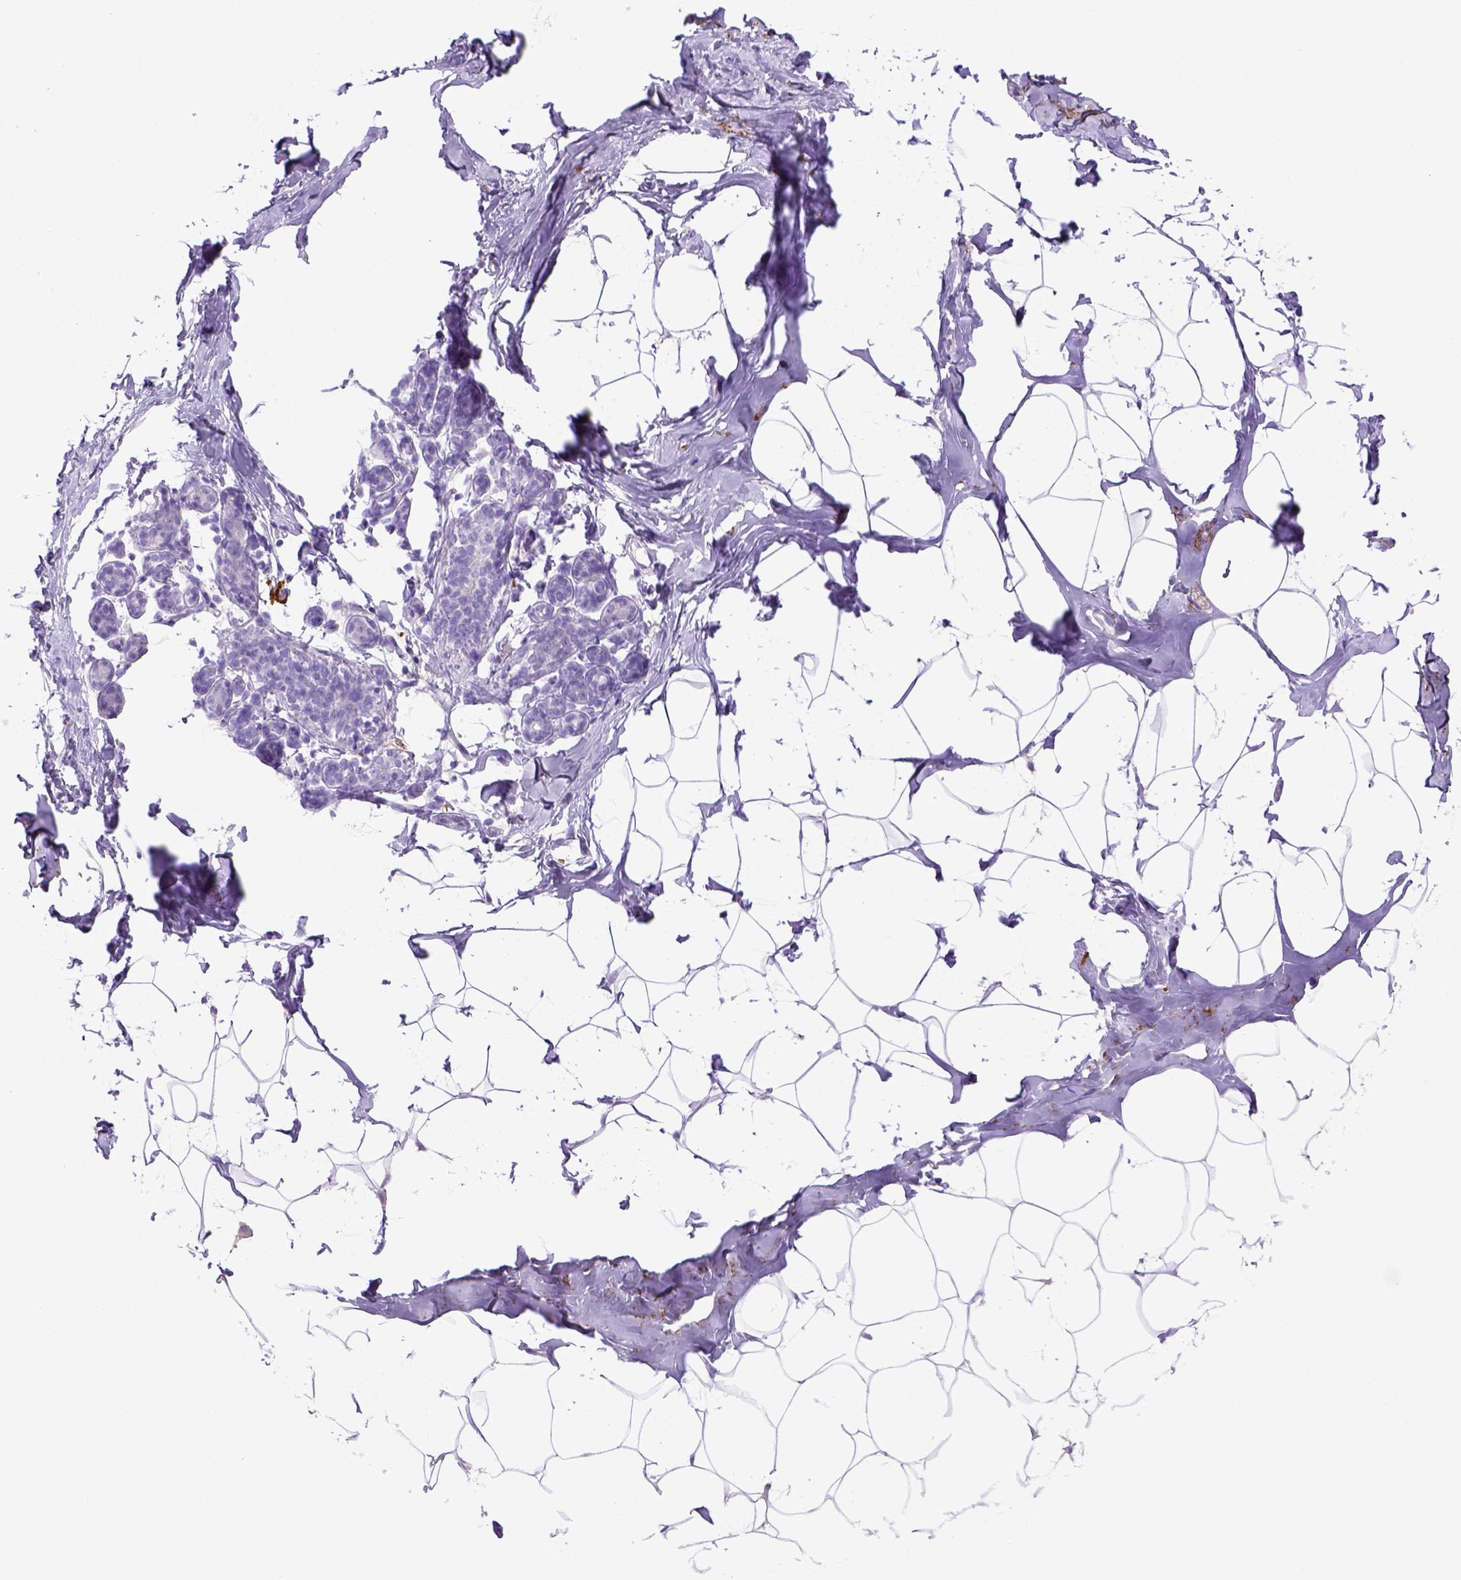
{"staining": {"intensity": "negative", "quantity": "none", "location": "none"}, "tissue": "breast", "cell_type": "Adipocytes", "image_type": "normal", "snomed": [{"axis": "morphology", "description": "Normal tissue, NOS"}, {"axis": "topography", "description": "Breast"}], "caption": "High power microscopy histopathology image of an immunohistochemistry (IHC) photomicrograph of unremarkable breast, revealing no significant positivity in adipocytes.", "gene": "SIRPD", "patient": {"sex": "female", "age": 32}}